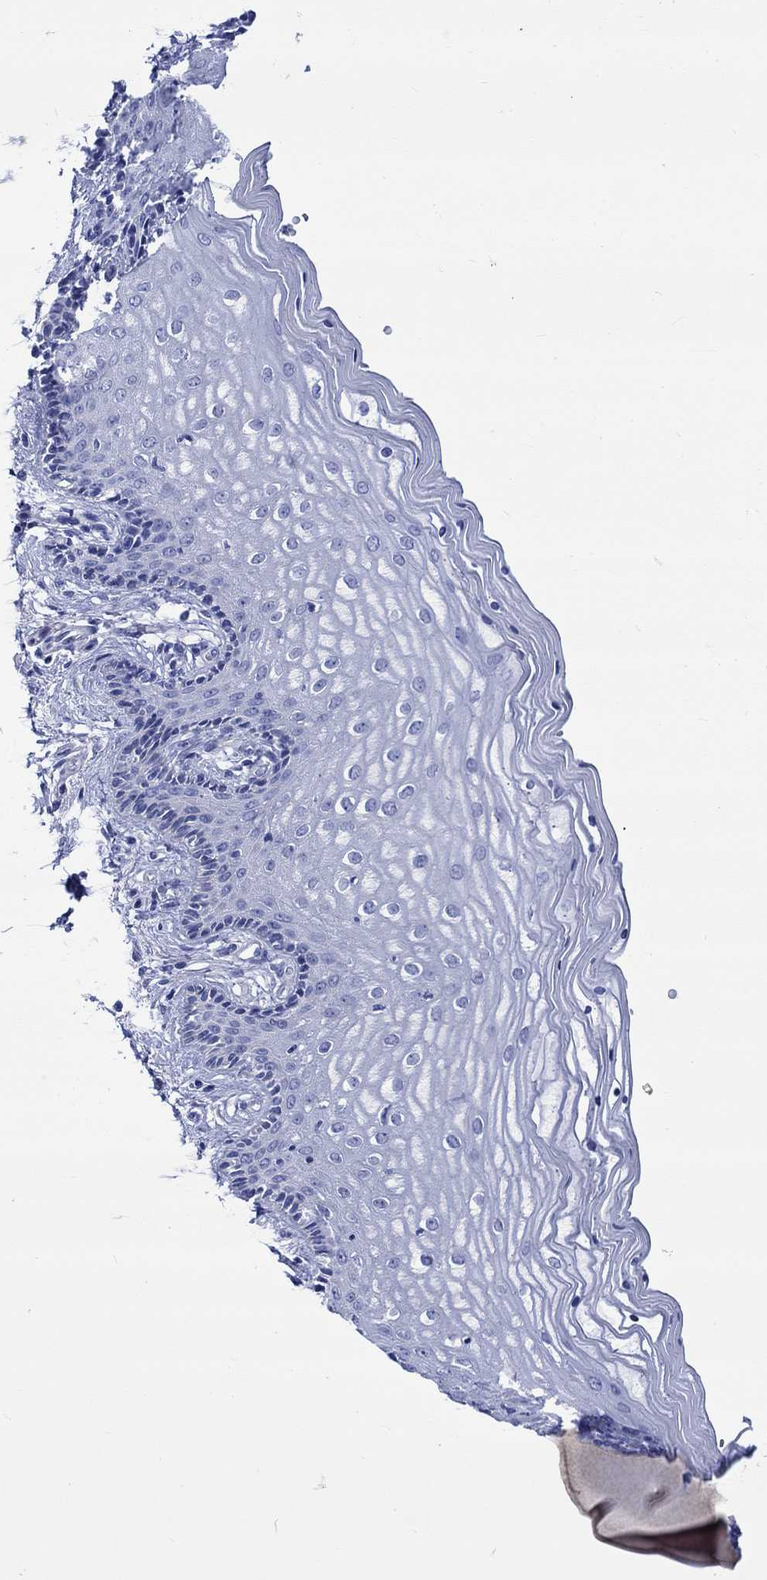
{"staining": {"intensity": "negative", "quantity": "none", "location": "none"}, "tissue": "vagina", "cell_type": "Squamous epithelial cells", "image_type": "normal", "snomed": [{"axis": "morphology", "description": "Normal tissue, NOS"}, {"axis": "topography", "description": "Vagina"}], "caption": "DAB immunohistochemical staining of benign human vagina exhibits no significant staining in squamous epithelial cells. (DAB (3,3'-diaminobenzidine) immunohistochemistry visualized using brightfield microscopy, high magnification).", "gene": "HARBI1", "patient": {"sex": "female", "age": 45}}